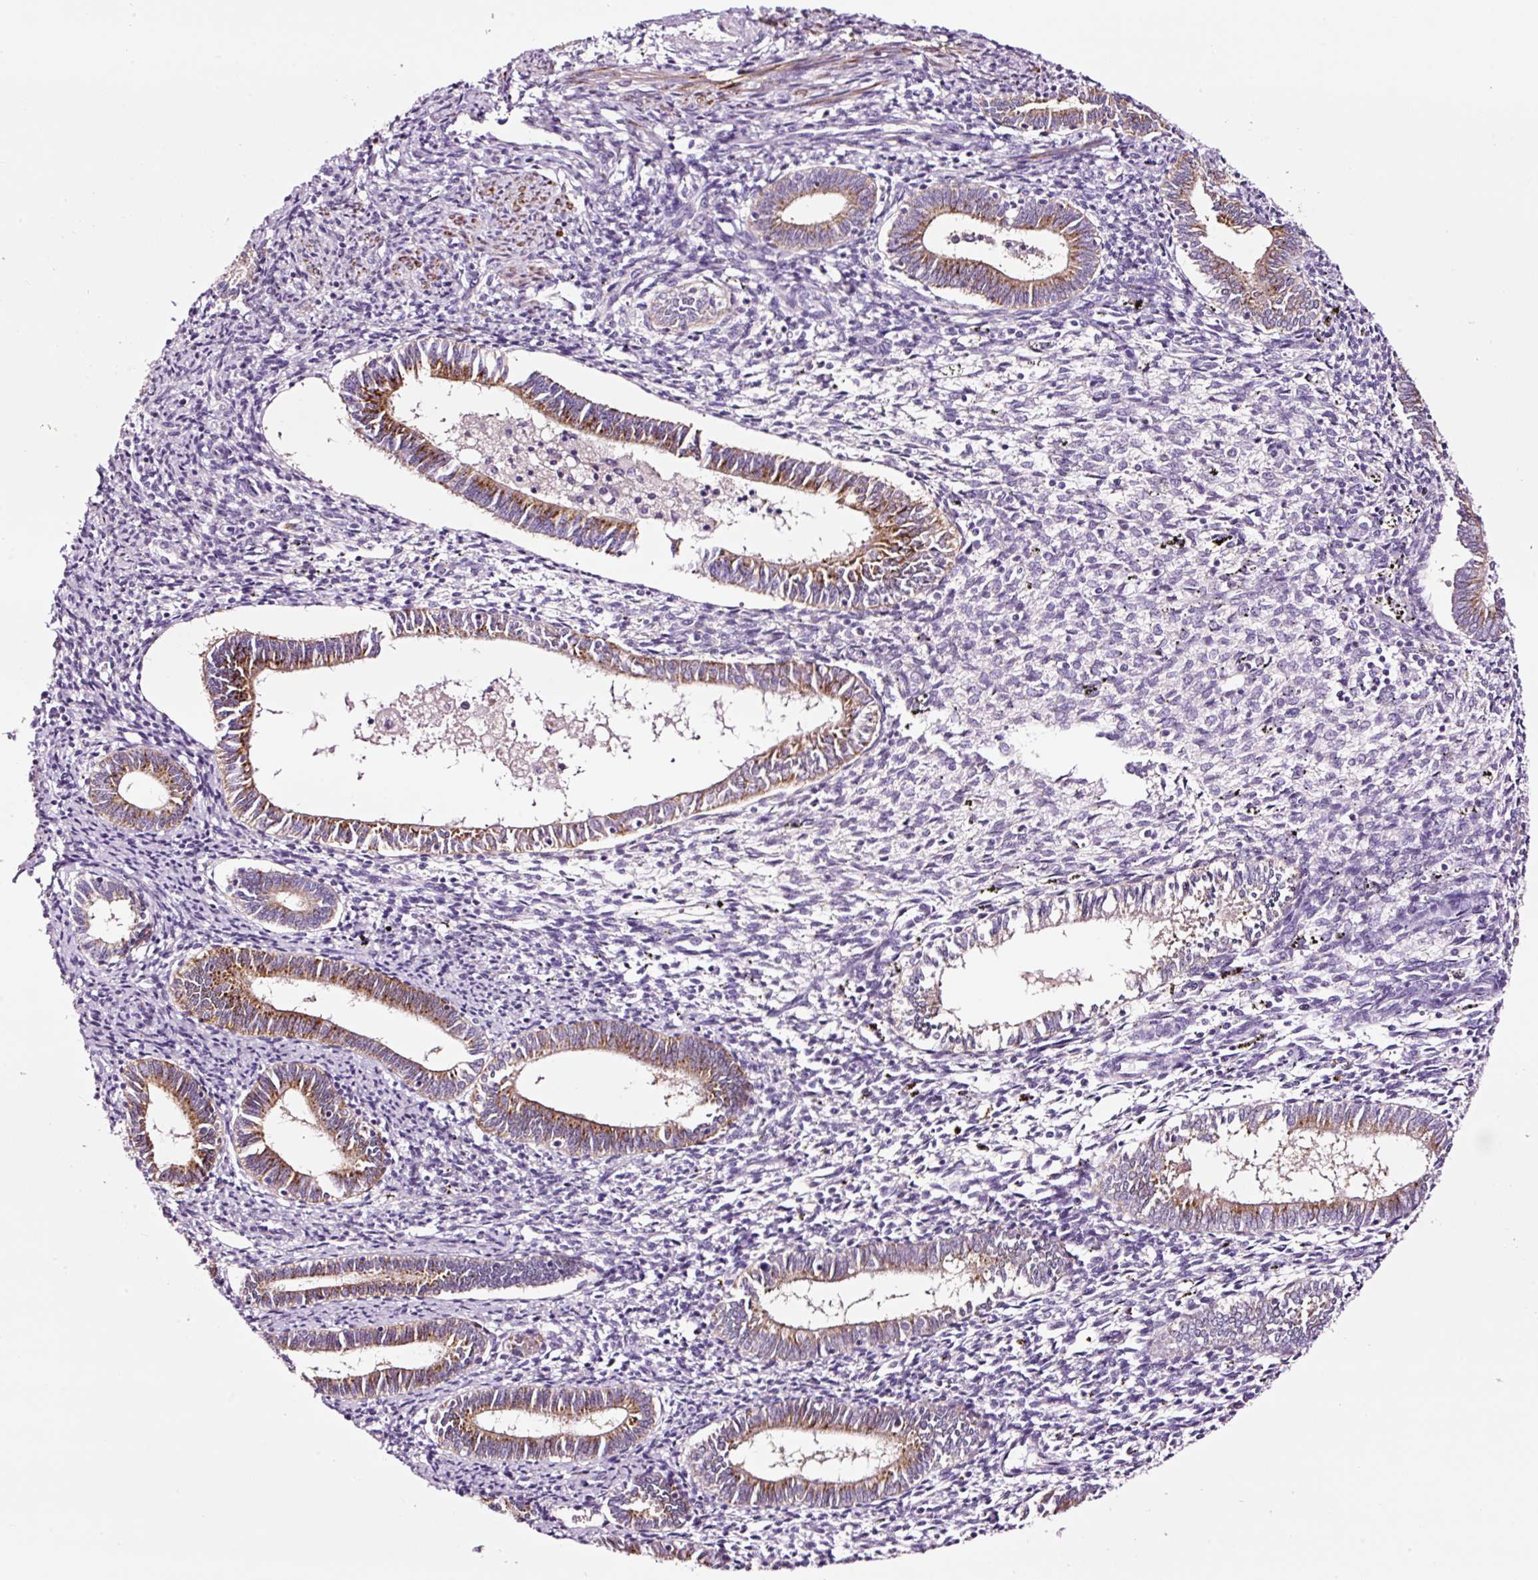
{"staining": {"intensity": "negative", "quantity": "none", "location": "none"}, "tissue": "endometrium", "cell_type": "Cells in endometrial stroma", "image_type": "normal", "snomed": [{"axis": "morphology", "description": "Normal tissue, NOS"}, {"axis": "topography", "description": "Endometrium"}], "caption": "The IHC image has no significant staining in cells in endometrial stroma of endometrium. (DAB (3,3'-diaminobenzidine) immunohistochemistry (IHC) visualized using brightfield microscopy, high magnification).", "gene": "PAM", "patient": {"sex": "female", "age": 41}}